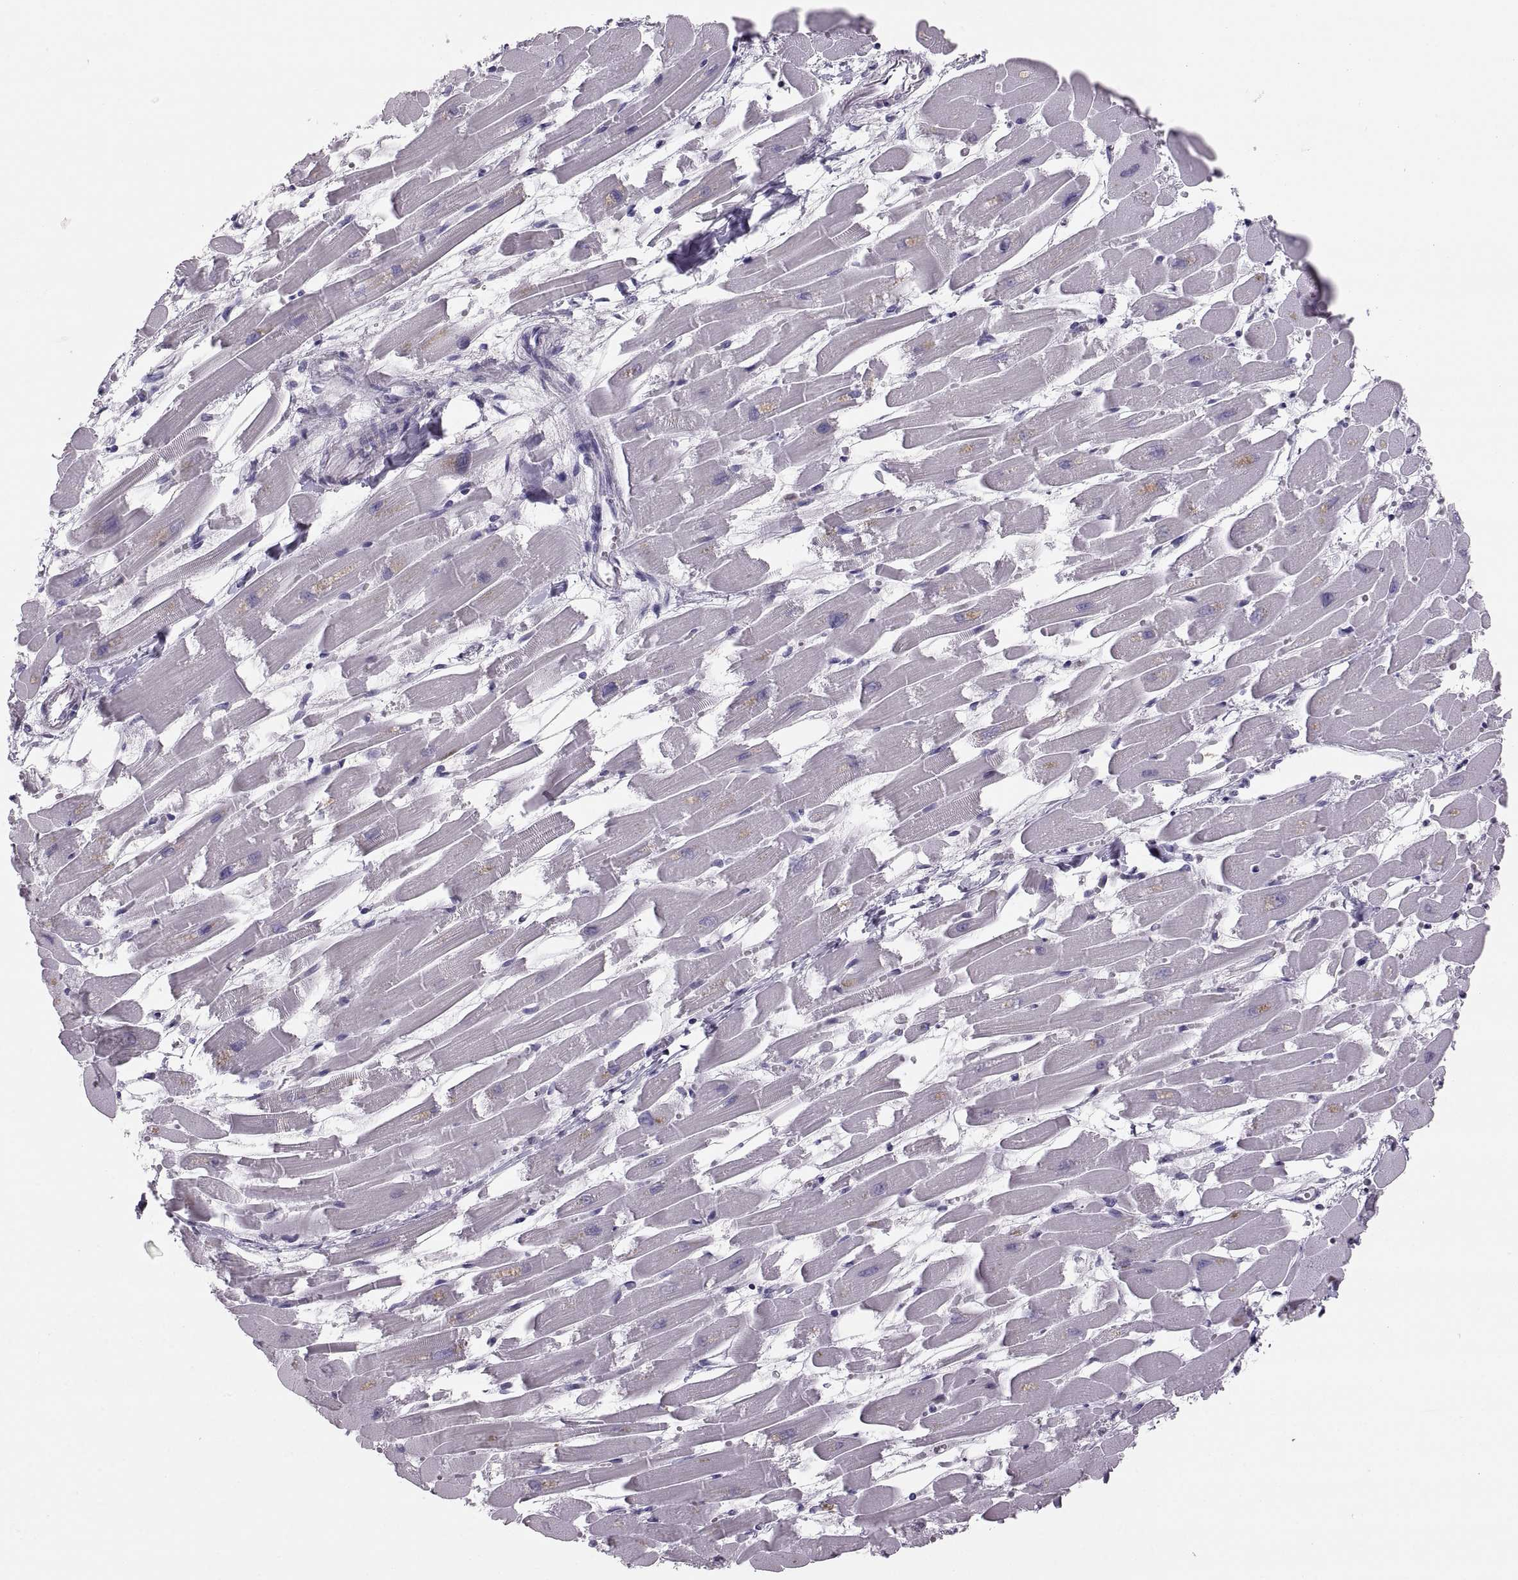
{"staining": {"intensity": "negative", "quantity": "none", "location": "none"}, "tissue": "heart muscle", "cell_type": "Cardiomyocytes", "image_type": "normal", "snomed": [{"axis": "morphology", "description": "Normal tissue, NOS"}, {"axis": "topography", "description": "Heart"}], "caption": "Immunohistochemistry histopathology image of benign human heart muscle stained for a protein (brown), which reveals no staining in cardiomyocytes. (Stains: DAB immunohistochemistry (IHC) with hematoxylin counter stain, Microscopy: brightfield microscopy at high magnification).", "gene": "MILR1", "patient": {"sex": "female", "age": 52}}